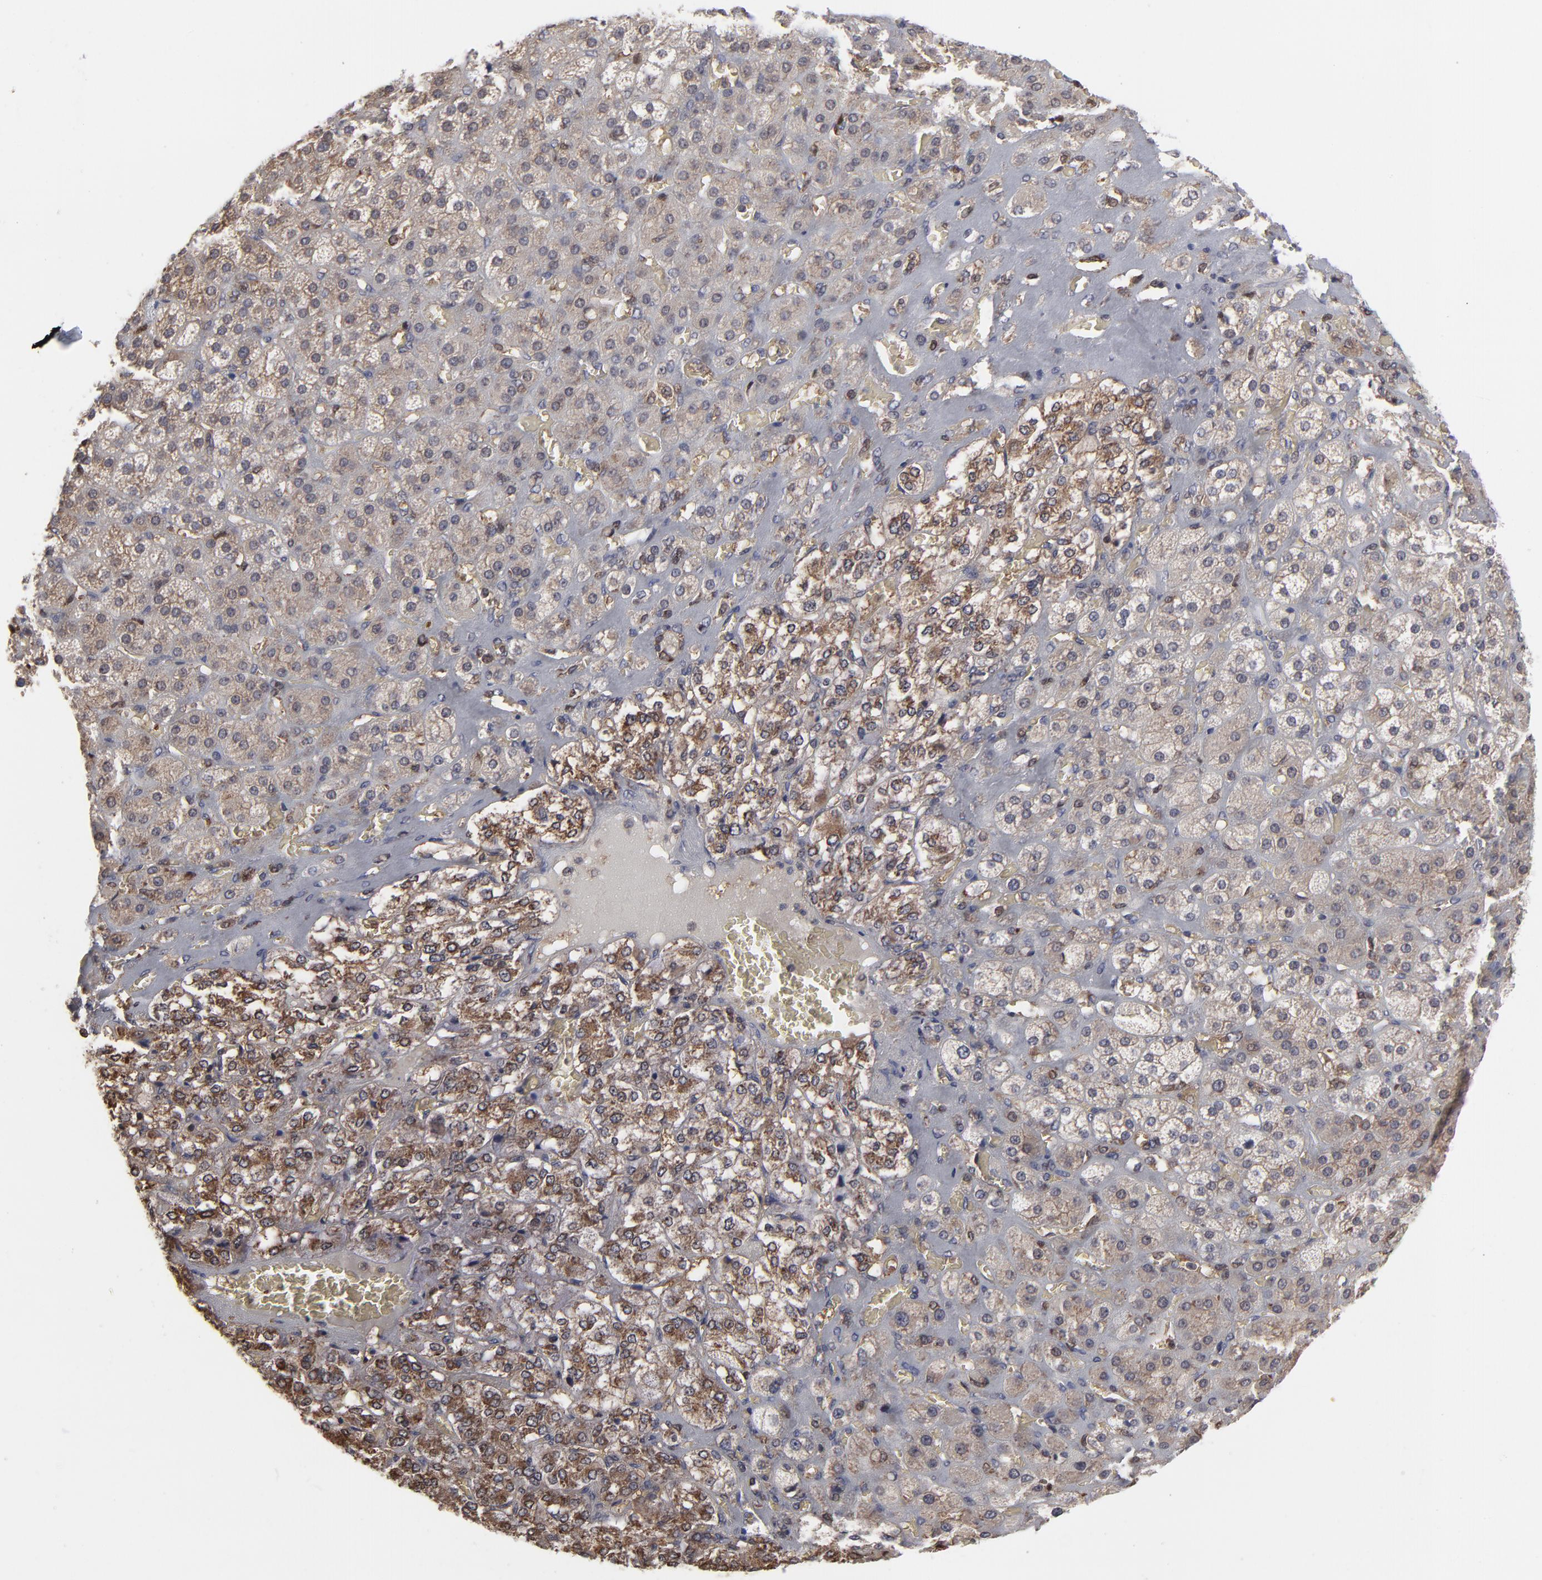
{"staining": {"intensity": "moderate", "quantity": ">75%", "location": "cytoplasmic/membranous"}, "tissue": "adrenal gland", "cell_type": "Glandular cells", "image_type": "normal", "snomed": [{"axis": "morphology", "description": "Normal tissue, NOS"}, {"axis": "topography", "description": "Adrenal gland"}], "caption": "IHC staining of benign adrenal gland, which exhibits medium levels of moderate cytoplasmic/membranous staining in about >75% of glandular cells indicating moderate cytoplasmic/membranous protein positivity. The staining was performed using DAB (3,3'-diaminobenzidine) (brown) for protein detection and nuclei were counterstained in hematoxylin (blue).", "gene": "MAP2K1", "patient": {"sex": "female", "age": 71}}